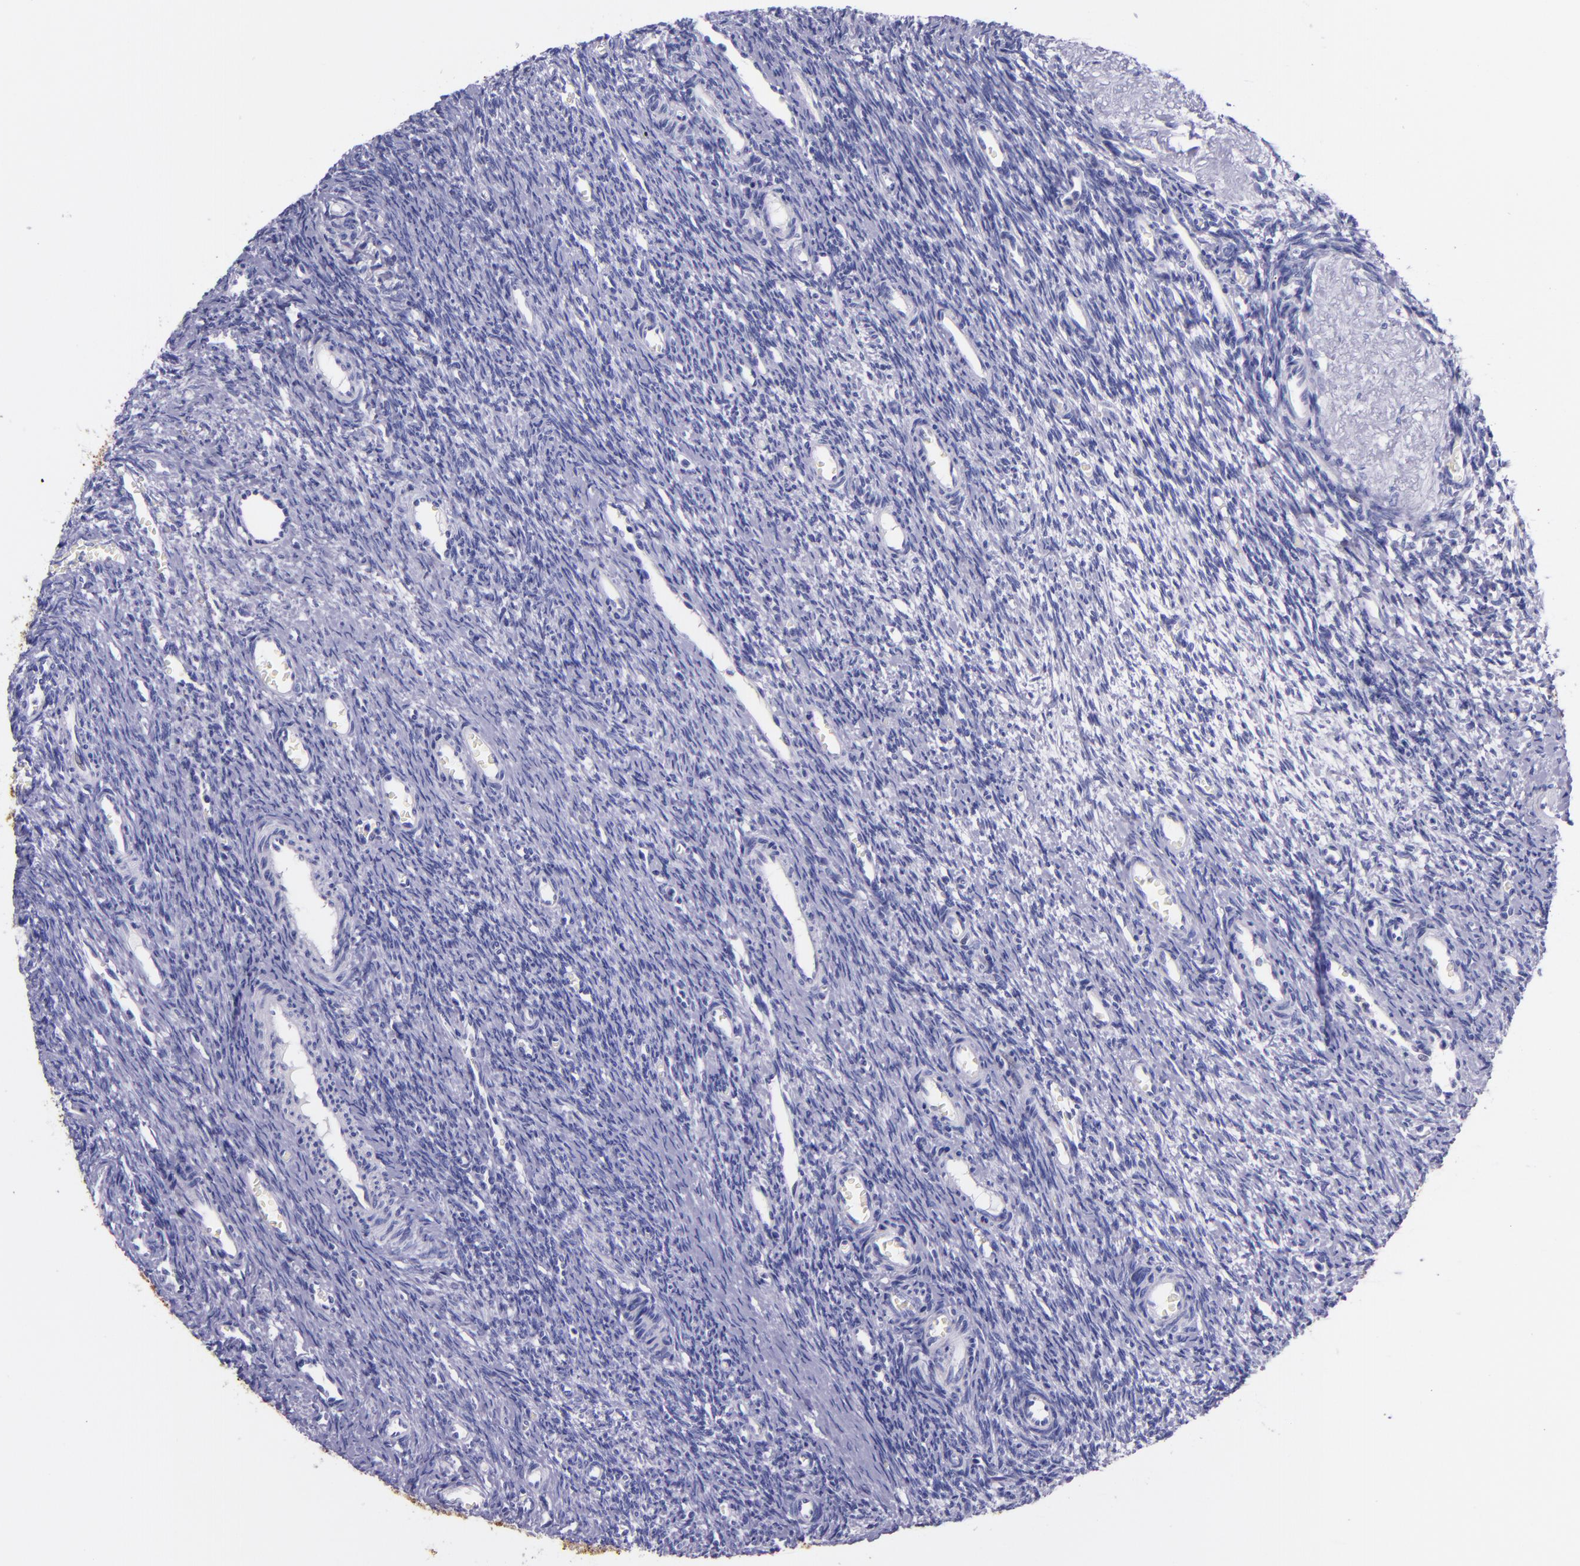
{"staining": {"intensity": "negative", "quantity": "none", "location": "none"}, "tissue": "ovary", "cell_type": "Follicle cells", "image_type": "normal", "snomed": [{"axis": "morphology", "description": "Normal tissue, NOS"}, {"axis": "topography", "description": "Ovary"}], "caption": "Ovary was stained to show a protein in brown. There is no significant staining in follicle cells. (DAB immunohistochemistry, high magnification).", "gene": "KRT4", "patient": {"sex": "female", "age": 39}}